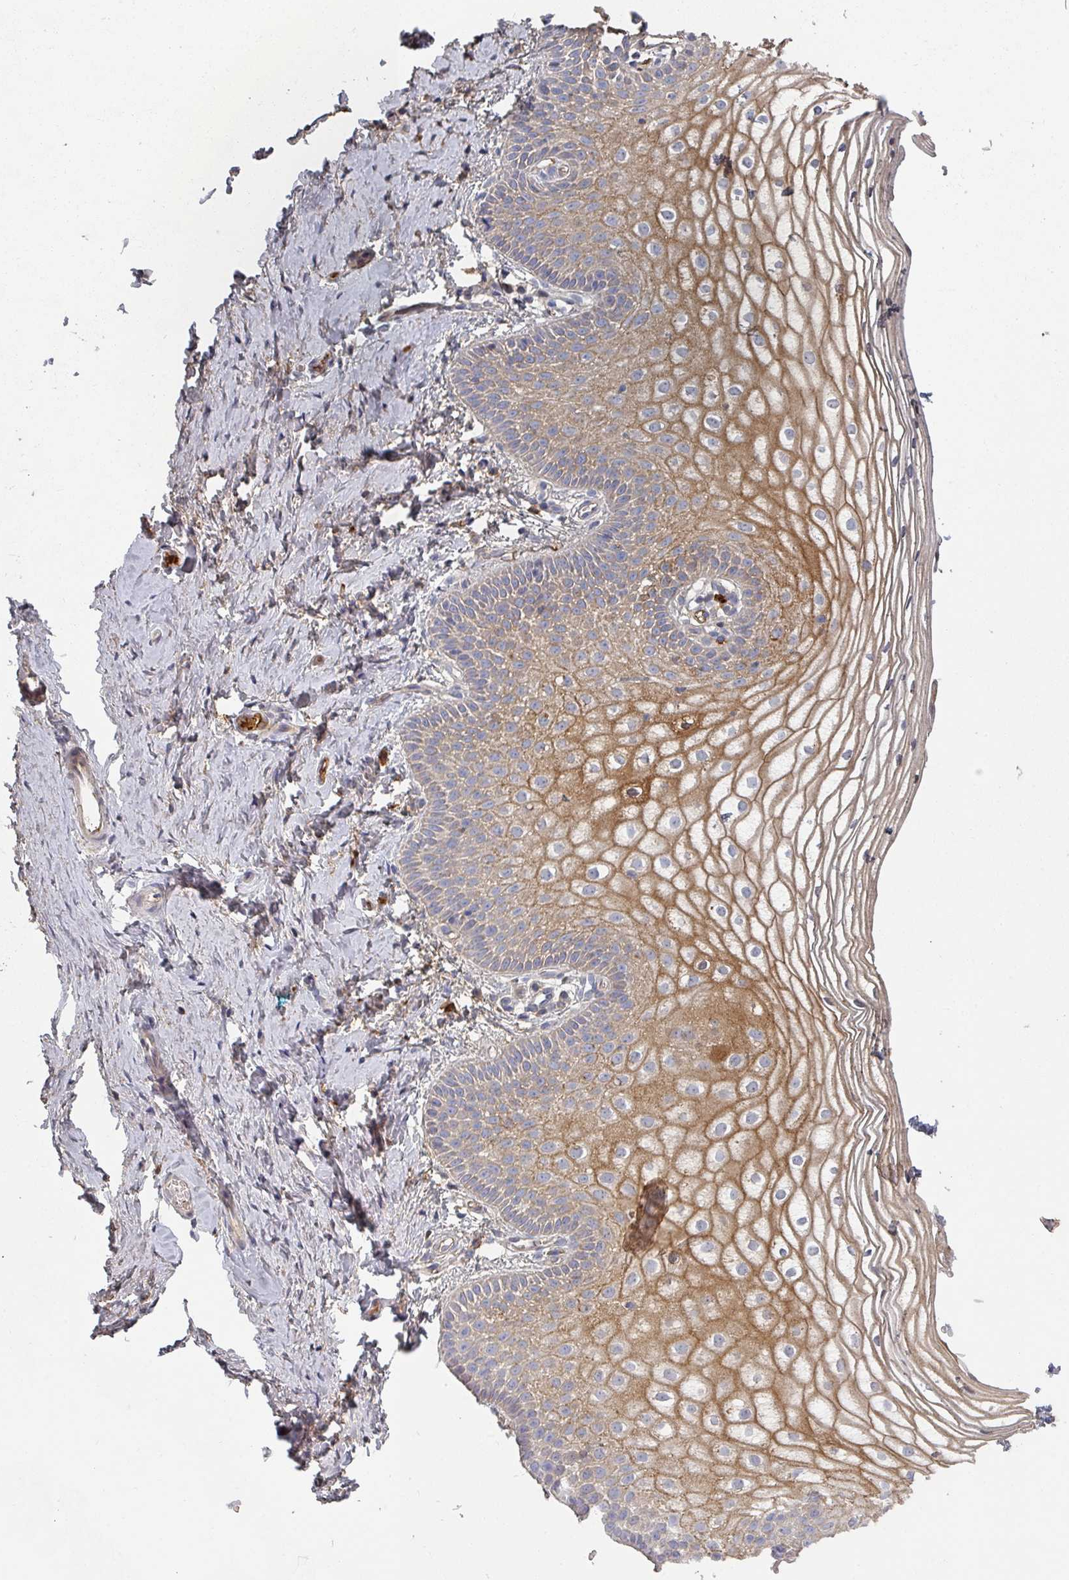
{"staining": {"intensity": "moderate", "quantity": "25%-75%", "location": "cytoplasmic/membranous"}, "tissue": "vagina", "cell_type": "Squamous epithelial cells", "image_type": "normal", "snomed": [{"axis": "morphology", "description": "Normal tissue, NOS"}, {"axis": "topography", "description": "Vagina"}], "caption": "Immunohistochemical staining of unremarkable human vagina displays 25%-75% levels of moderate cytoplasmic/membranous protein positivity in about 25%-75% of squamous epithelial cells. (Brightfield microscopy of DAB IHC at high magnification).", "gene": "ENSG00000249773", "patient": {"sex": "female", "age": 56}}